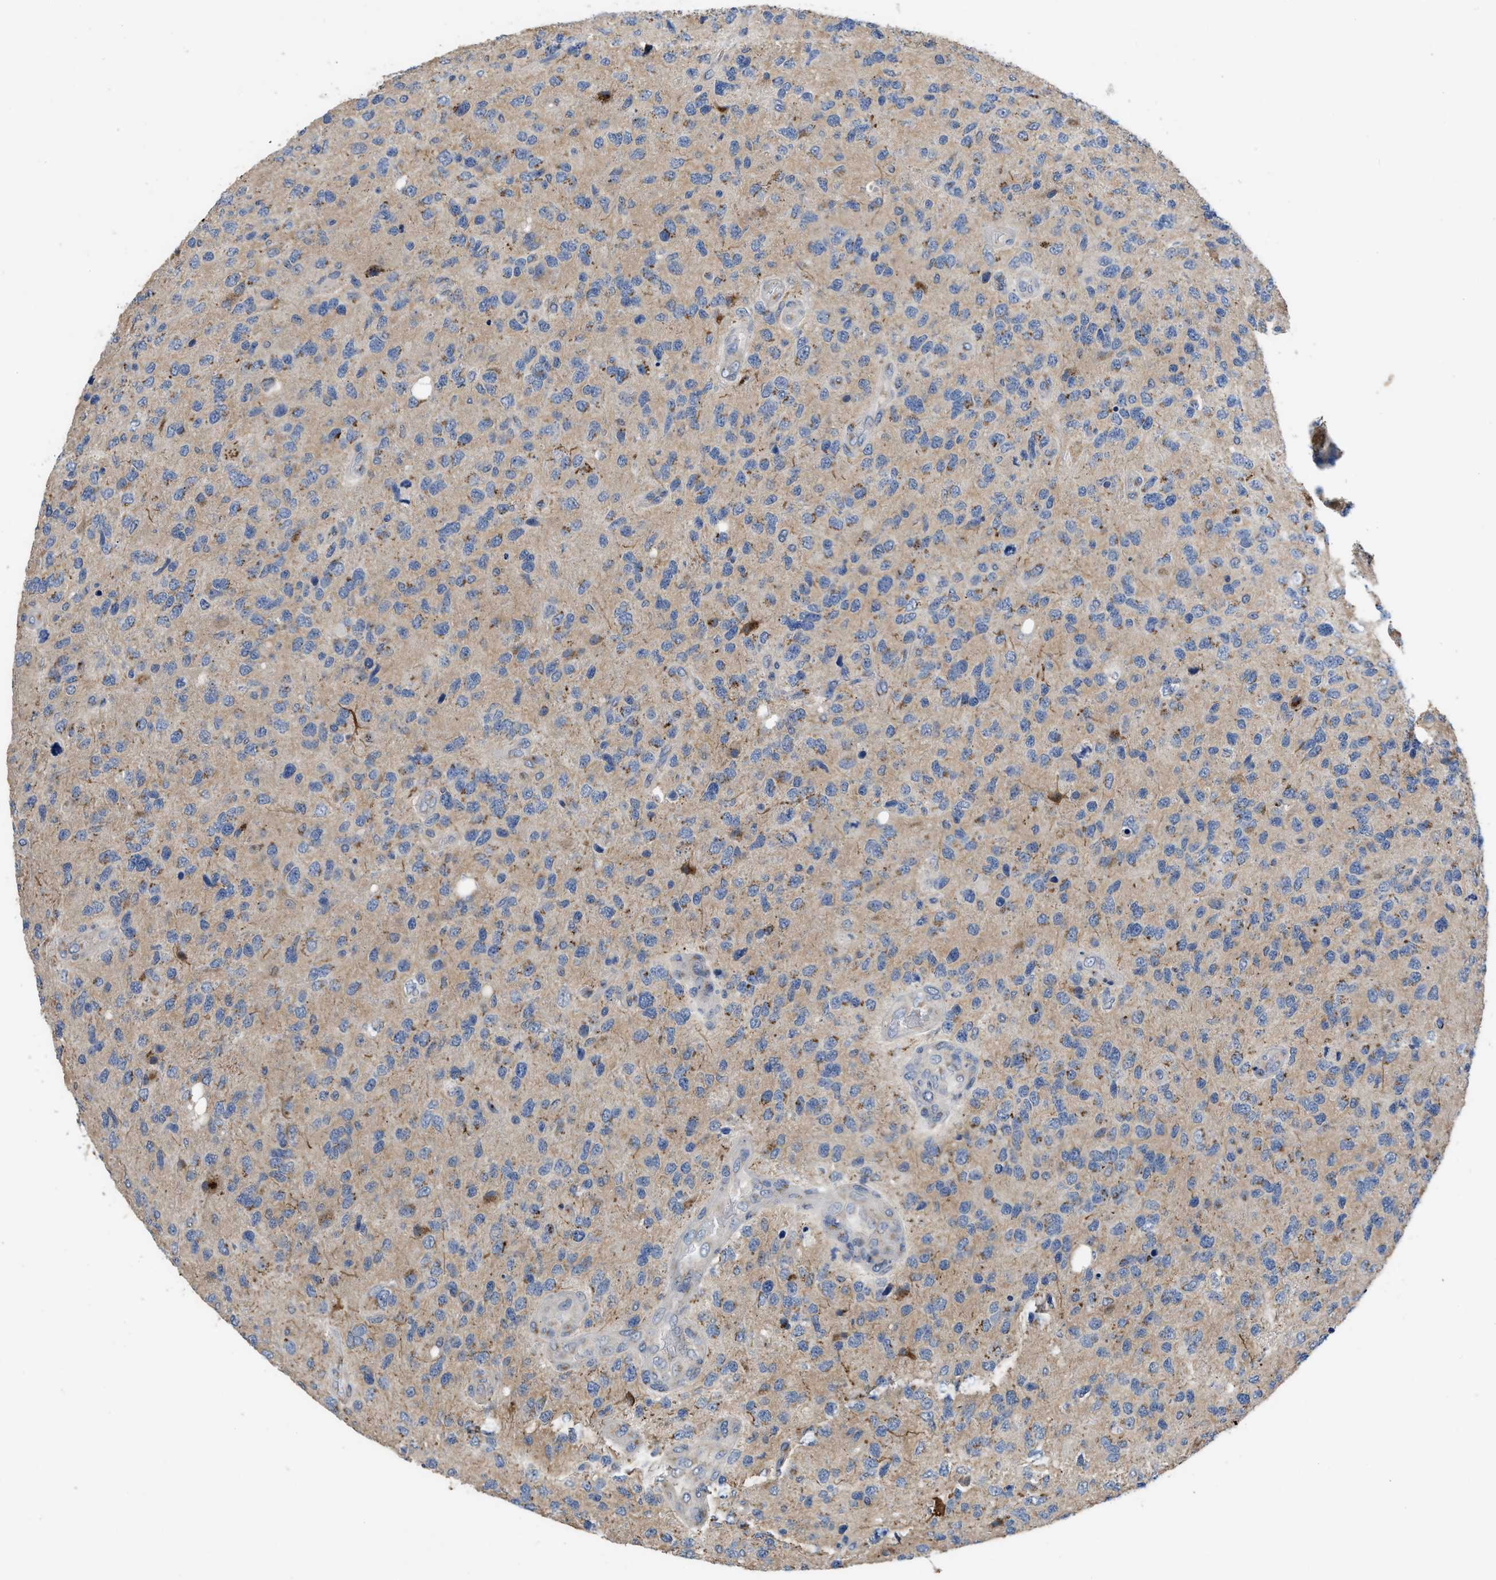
{"staining": {"intensity": "weak", "quantity": ">75%", "location": "cytoplasmic/membranous"}, "tissue": "glioma", "cell_type": "Tumor cells", "image_type": "cancer", "snomed": [{"axis": "morphology", "description": "Glioma, malignant, High grade"}, {"axis": "topography", "description": "Brain"}], "caption": "Protein analysis of high-grade glioma (malignant) tissue reveals weak cytoplasmic/membranous staining in about >75% of tumor cells.", "gene": "SIK2", "patient": {"sex": "female", "age": 58}}